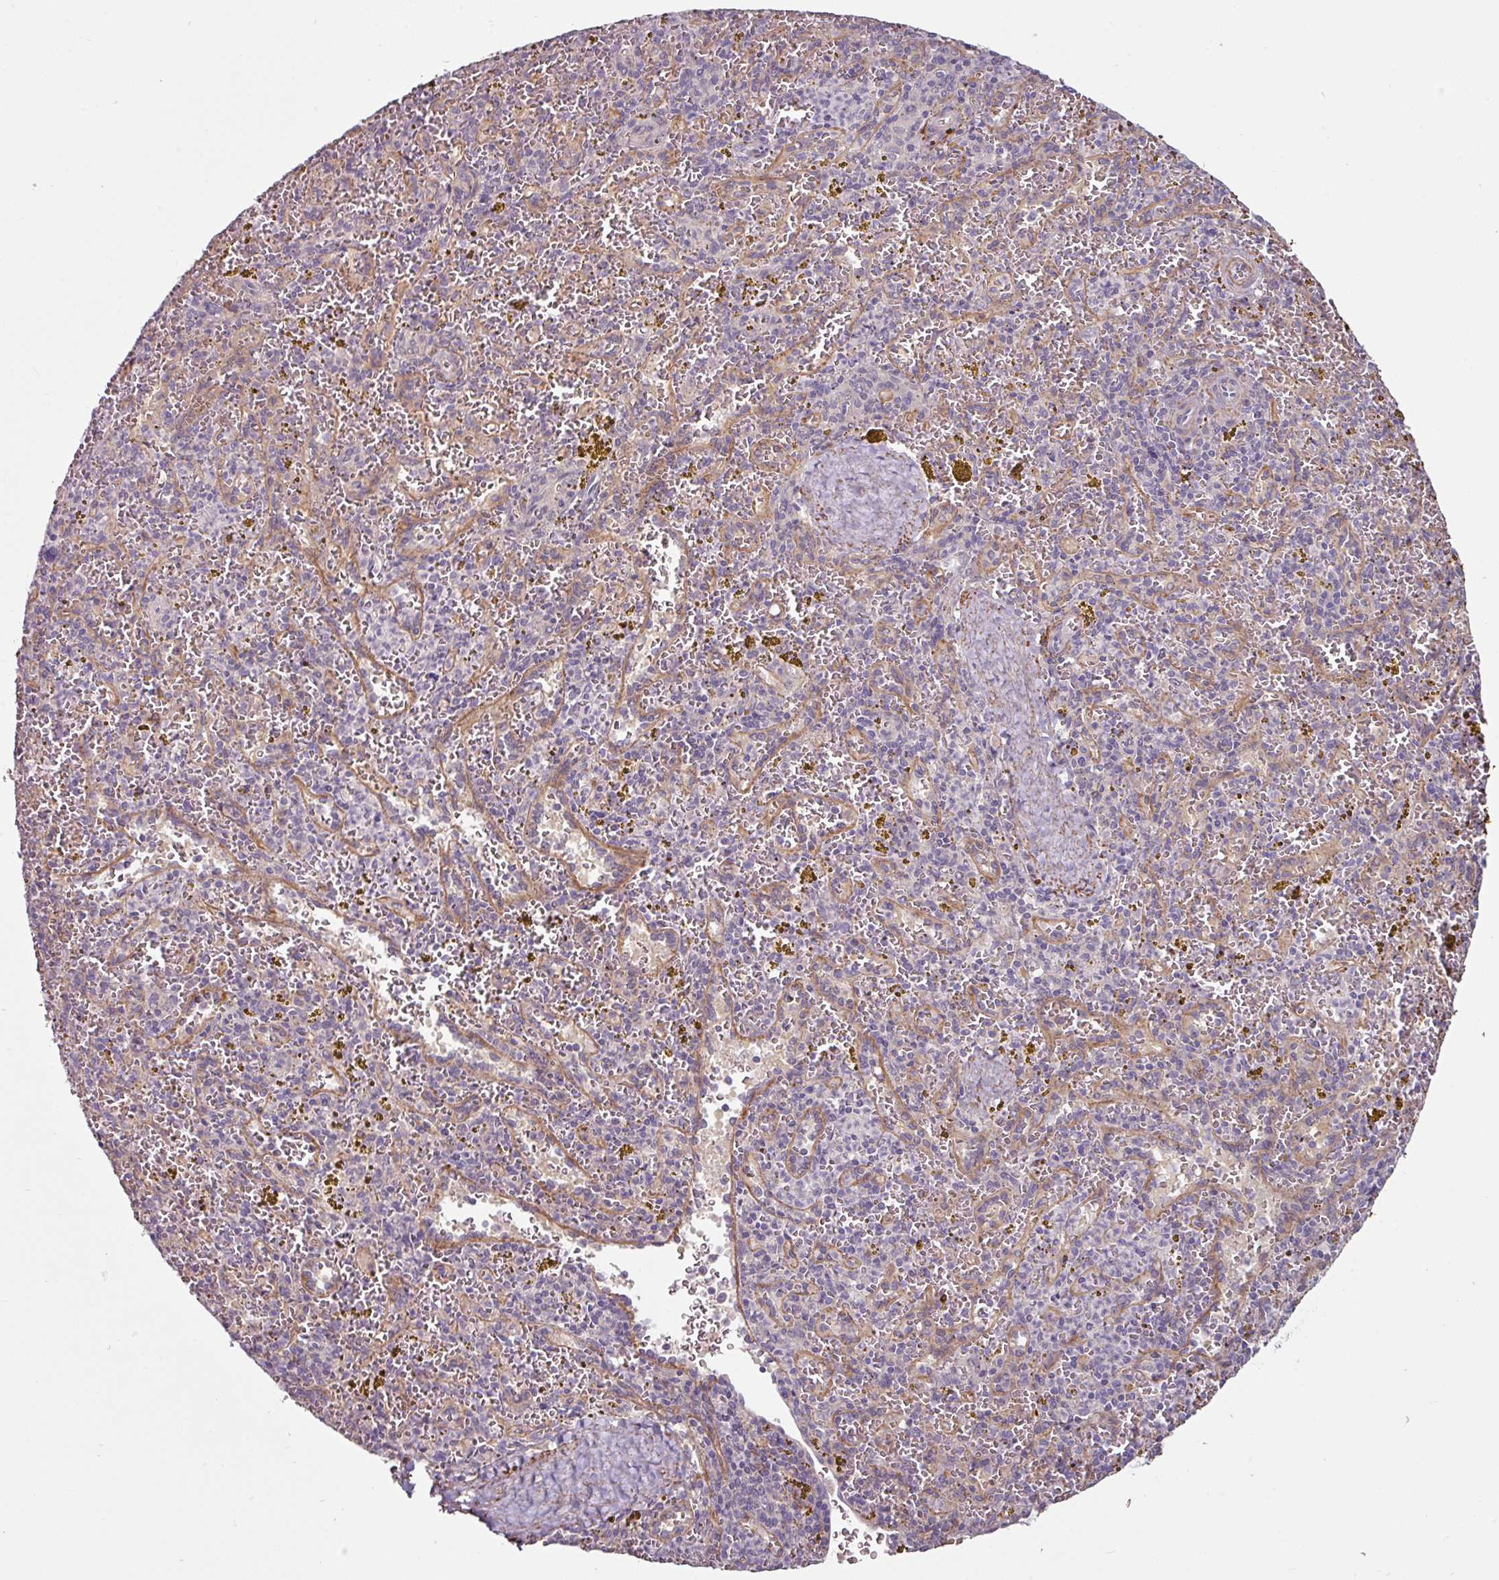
{"staining": {"intensity": "negative", "quantity": "none", "location": "none"}, "tissue": "spleen", "cell_type": "Cells in red pulp", "image_type": "normal", "snomed": [{"axis": "morphology", "description": "Normal tissue, NOS"}, {"axis": "topography", "description": "Spleen"}], "caption": "Histopathology image shows no protein expression in cells in red pulp of normal spleen.", "gene": "MTMR14", "patient": {"sex": "male", "age": 57}}